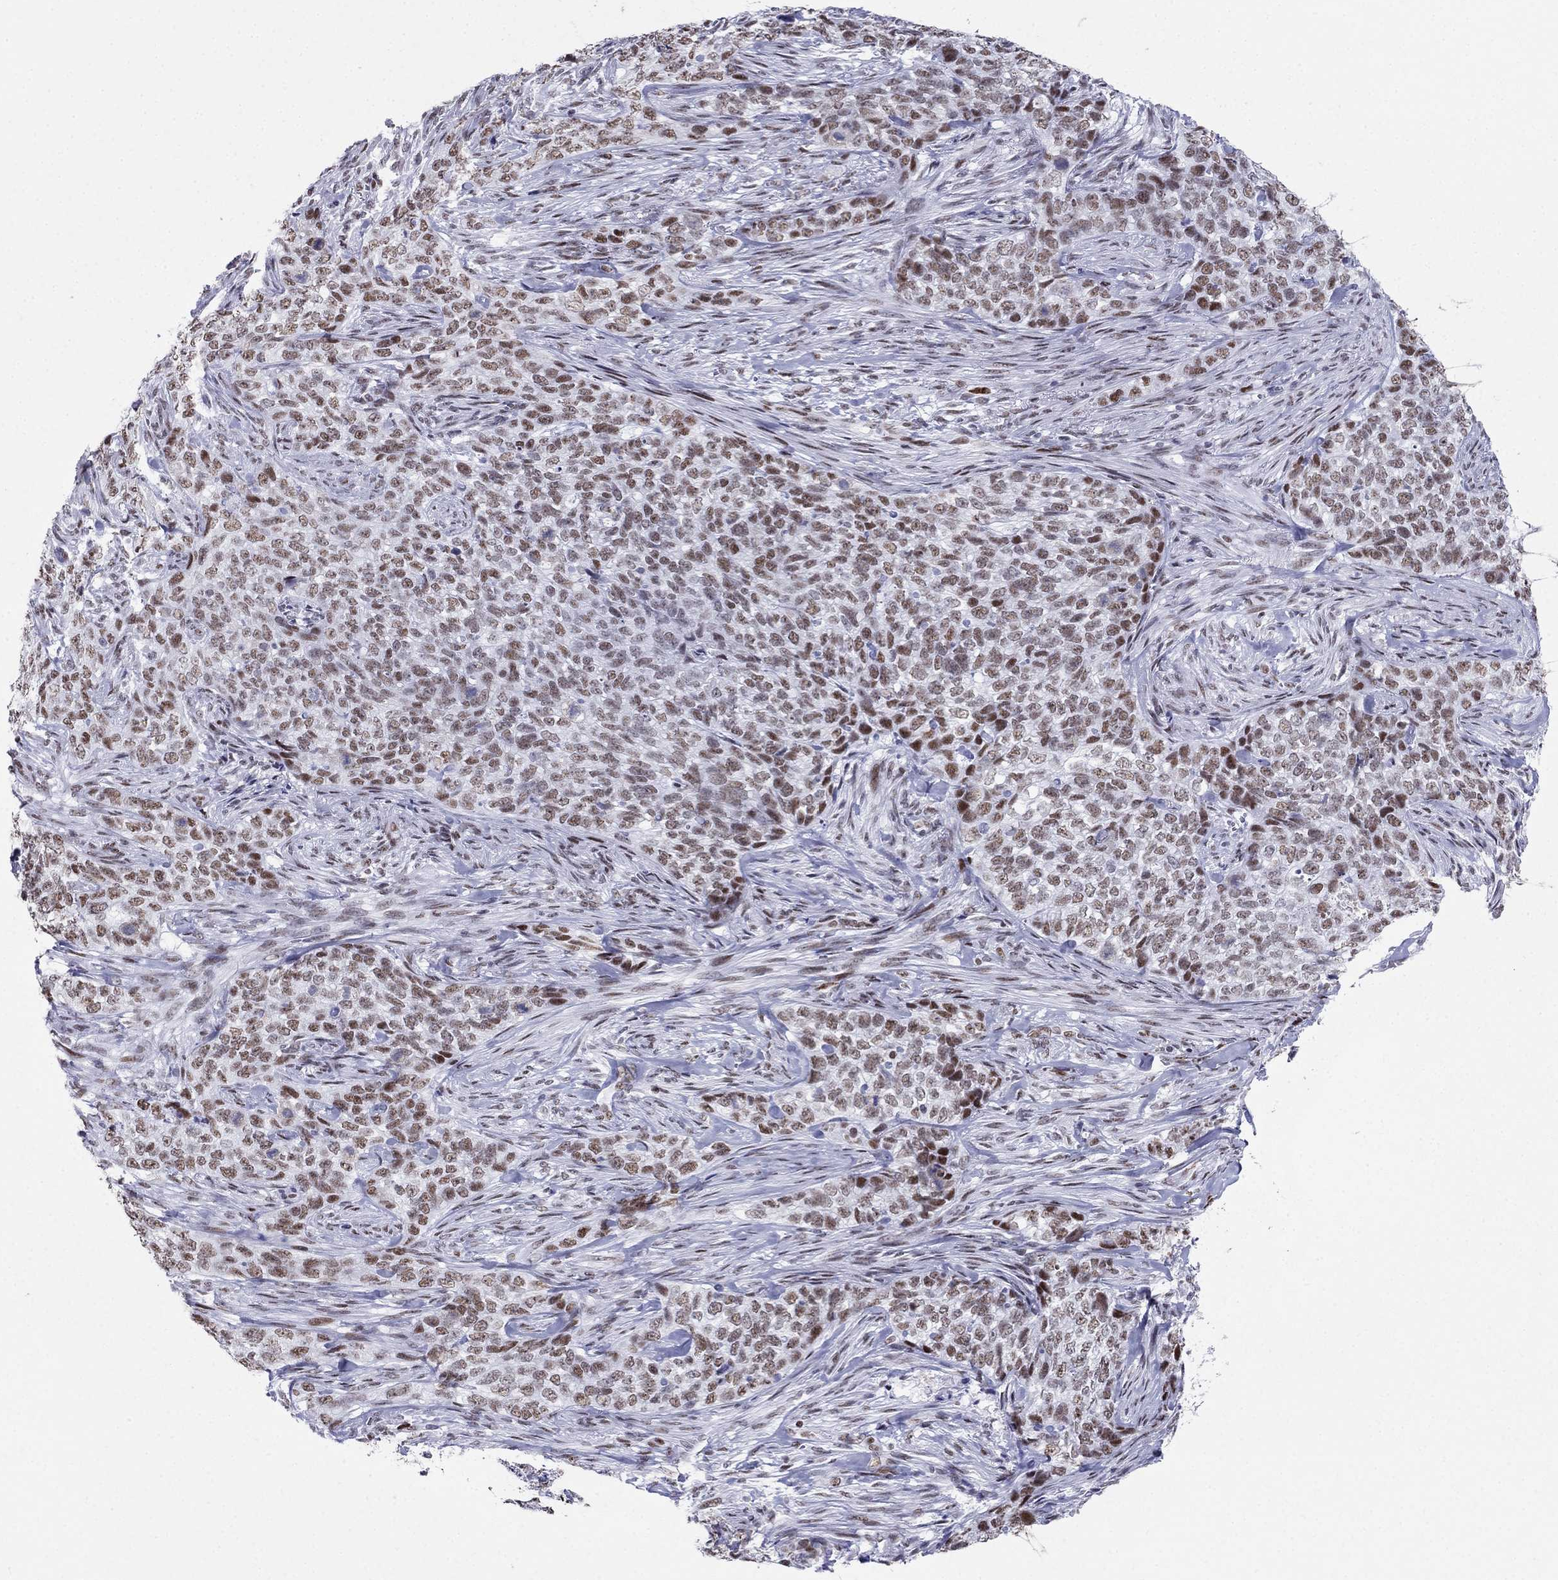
{"staining": {"intensity": "moderate", "quantity": "25%-75%", "location": "nuclear"}, "tissue": "skin cancer", "cell_type": "Tumor cells", "image_type": "cancer", "snomed": [{"axis": "morphology", "description": "Basal cell carcinoma"}, {"axis": "topography", "description": "Skin"}], "caption": "Immunohistochemistry (IHC) staining of skin cancer (basal cell carcinoma), which exhibits medium levels of moderate nuclear expression in approximately 25%-75% of tumor cells indicating moderate nuclear protein expression. The staining was performed using DAB (brown) for protein detection and nuclei were counterstained in hematoxylin (blue).", "gene": "PPM1G", "patient": {"sex": "female", "age": 69}}